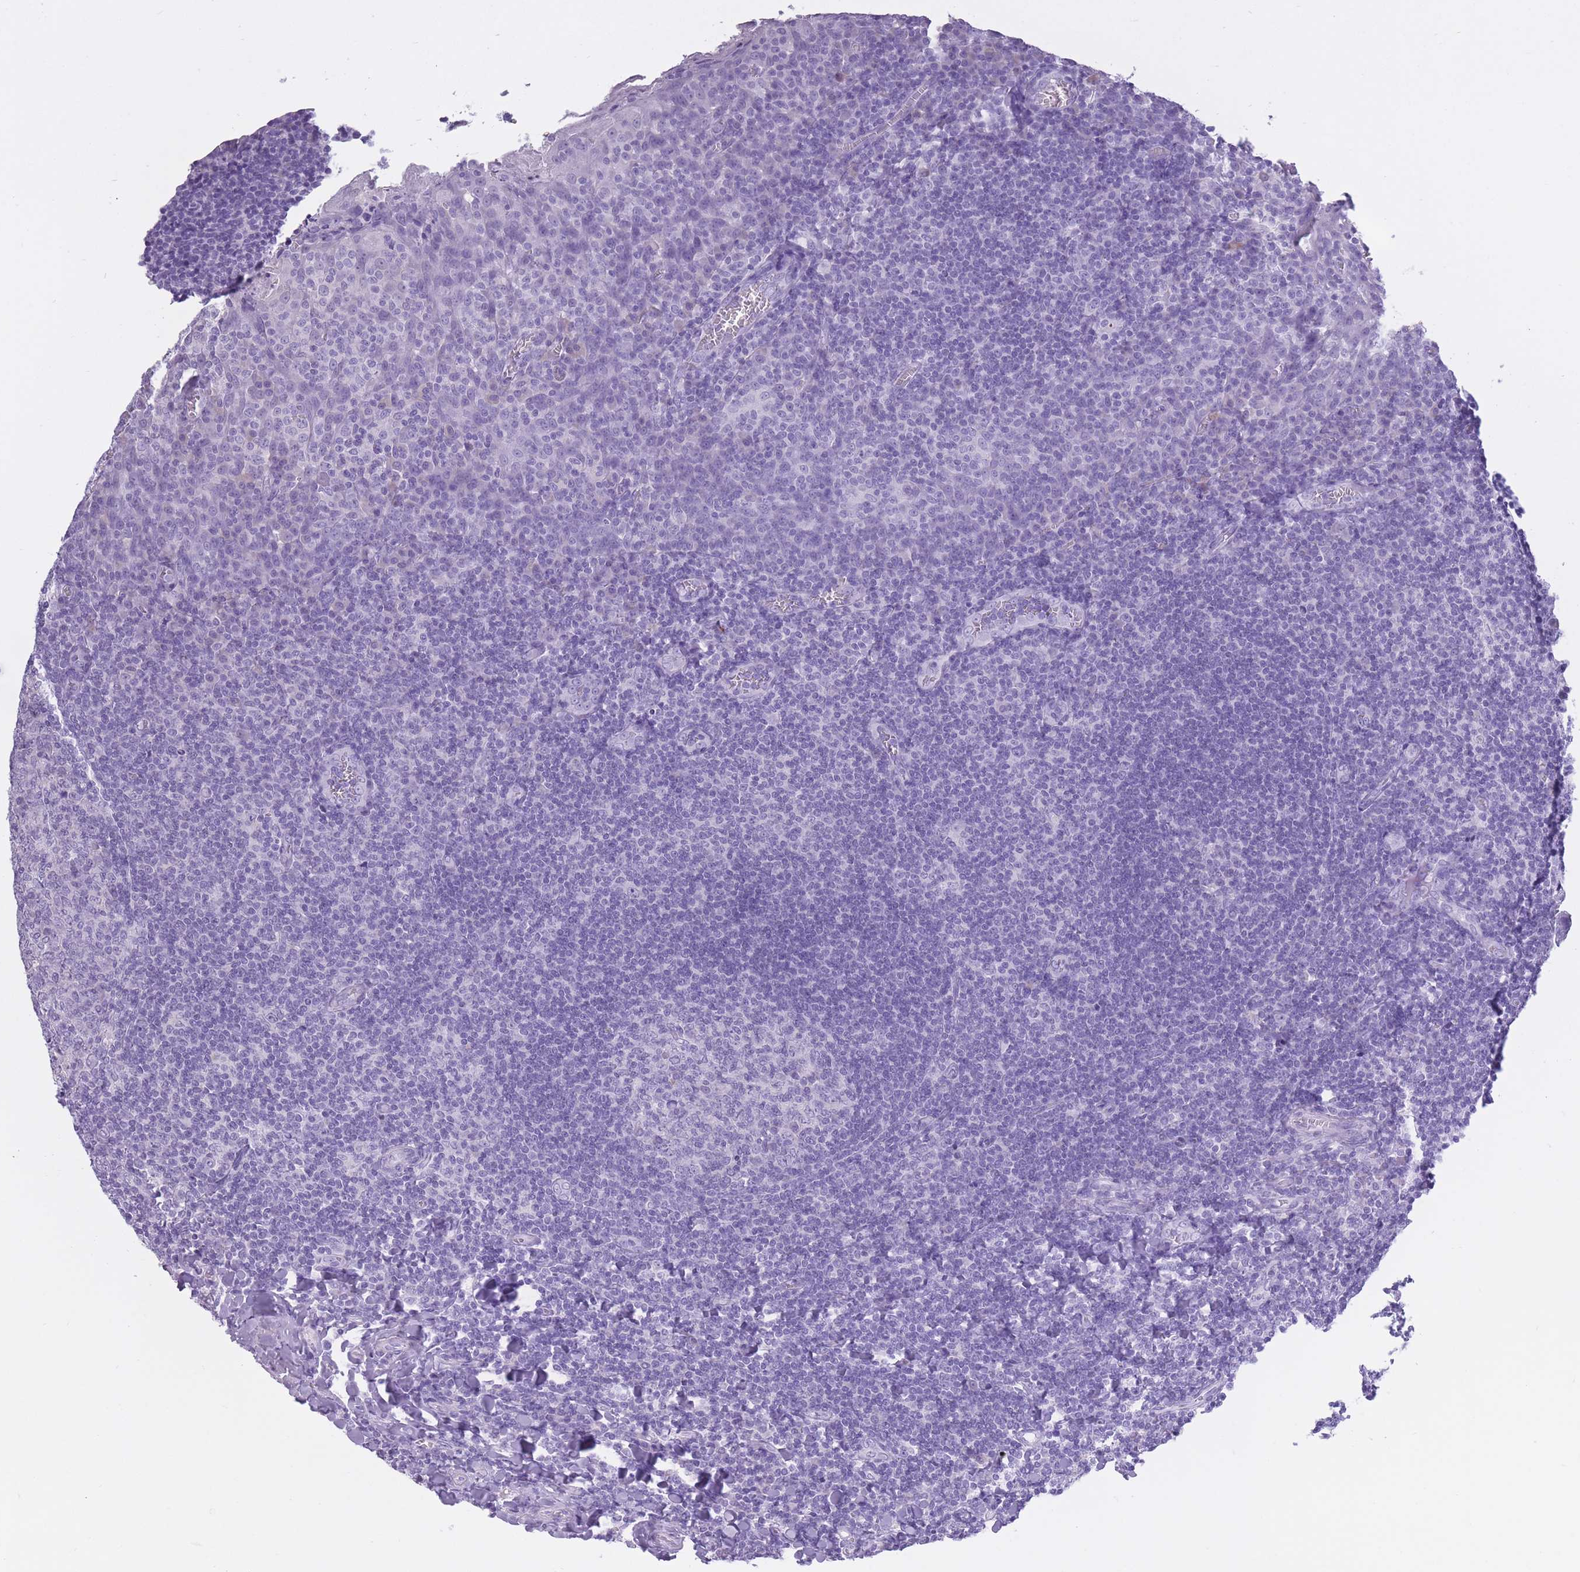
{"staining": {"intensity": "negative", "quantity": "none", "location": "none"}, "tissue": "tonsil", "cell_type": "Germinal center cells", "image_type": "normal", "snomed": [{"axis": "morphology", "description": "Normal tissue, NOS"}, {"axis": "topography", "description": "Tonsil"}], "caption": "IHC photomicrograph of normal tonsil stained for a protein (brown), which exhibits no positivity in germinal center cells.", "gene": "OR7C1", "patient": {"sex": "male", "age": 27}}